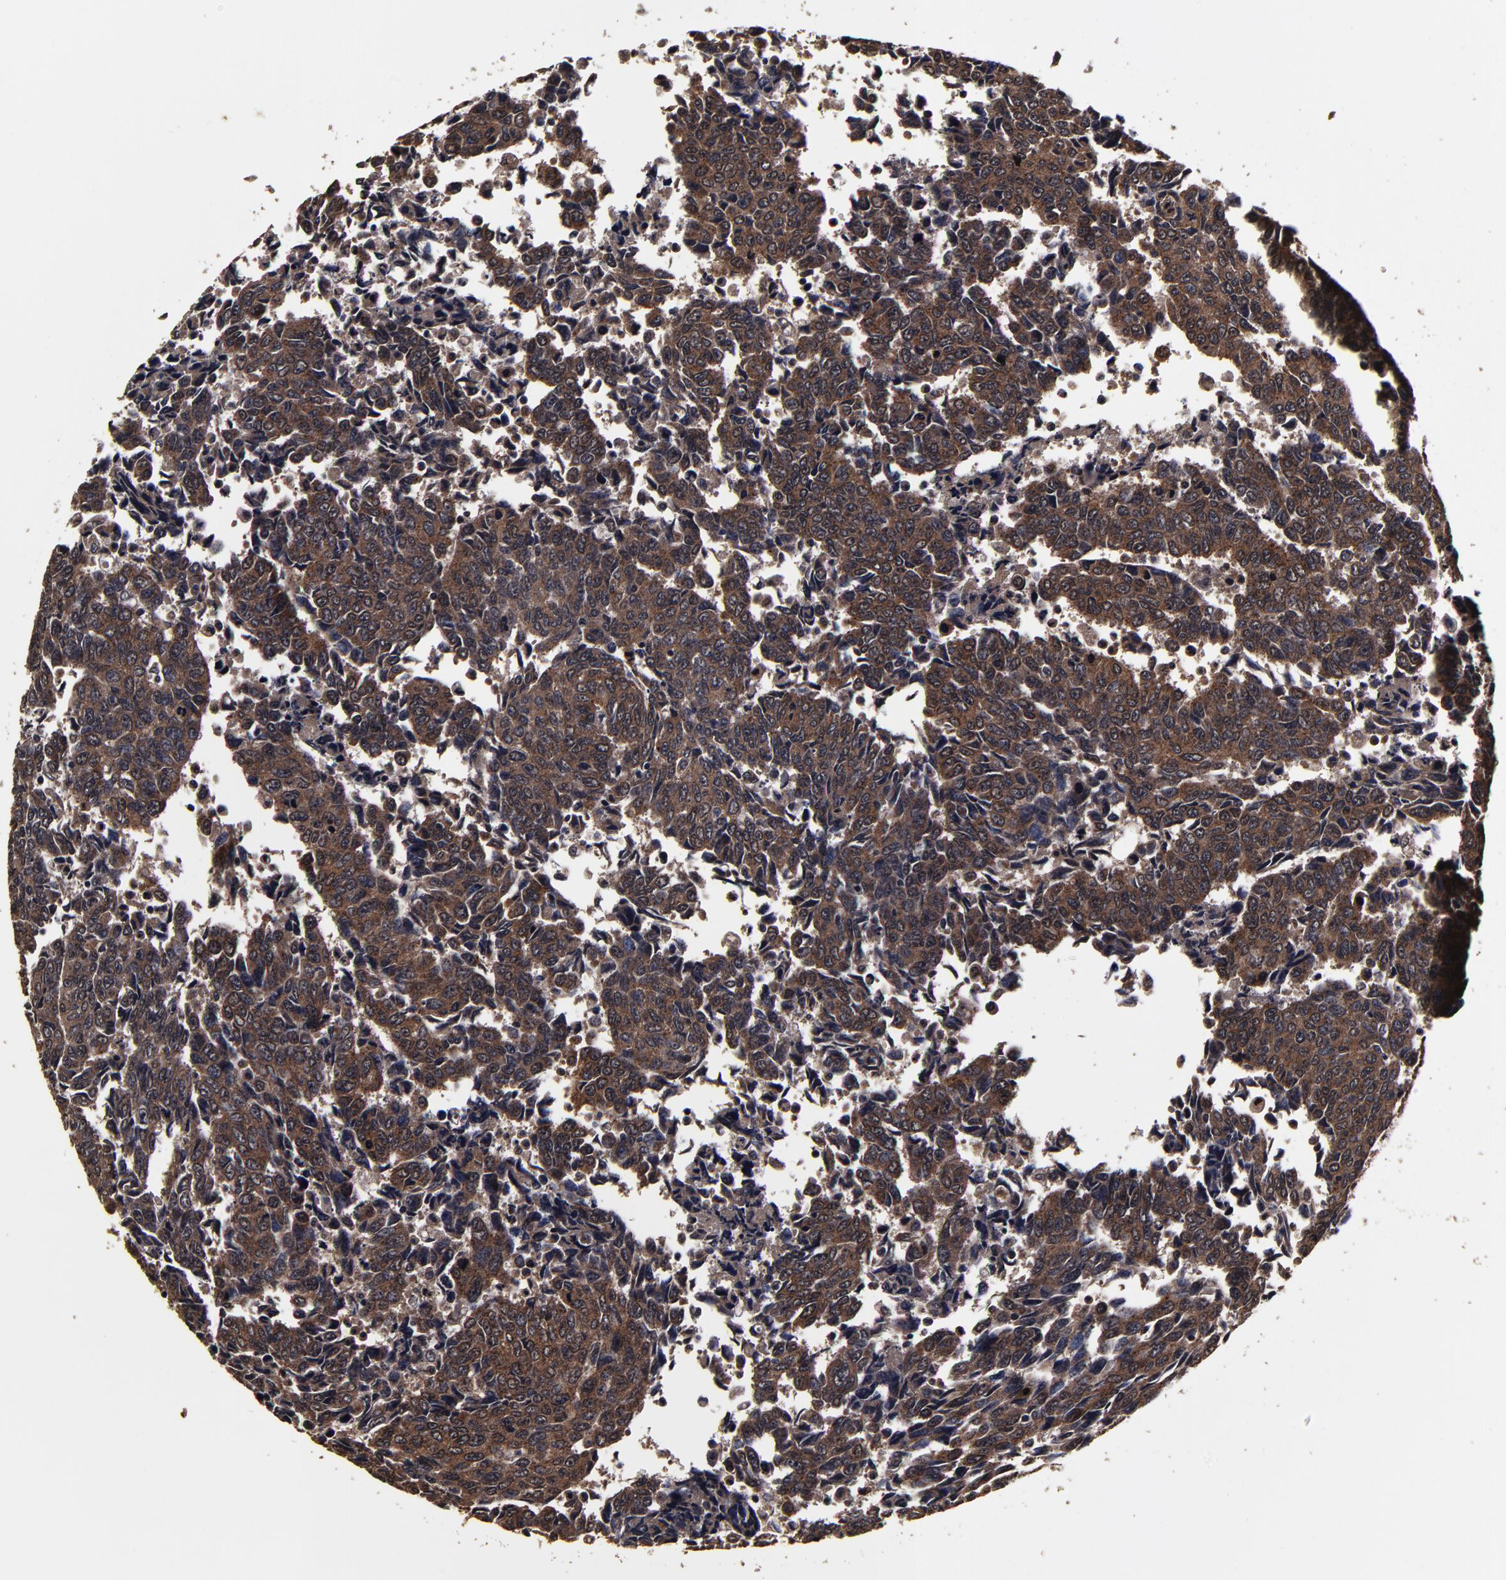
{"staining": {"intensity": "strong", "quantity": ">75%", "location": "cytoplasmic/membranous"}, "tissue": "urothelial cancer", "cell_type": "Tumor cells", "image_type": "cancer", "snomed": [{"axis": "morphology", "description": "Urothelial carcinoma, High grade"}, {"axis": "topography", "description": "Urinary bladder"}], "caption": "The immunohistochemical stain shows strong cytoplasmic/membranous positivity in tumor cells of urothelial cancer tissue.", "gene": "MMP15", "patient": {"sex": "male", "age": 86}}